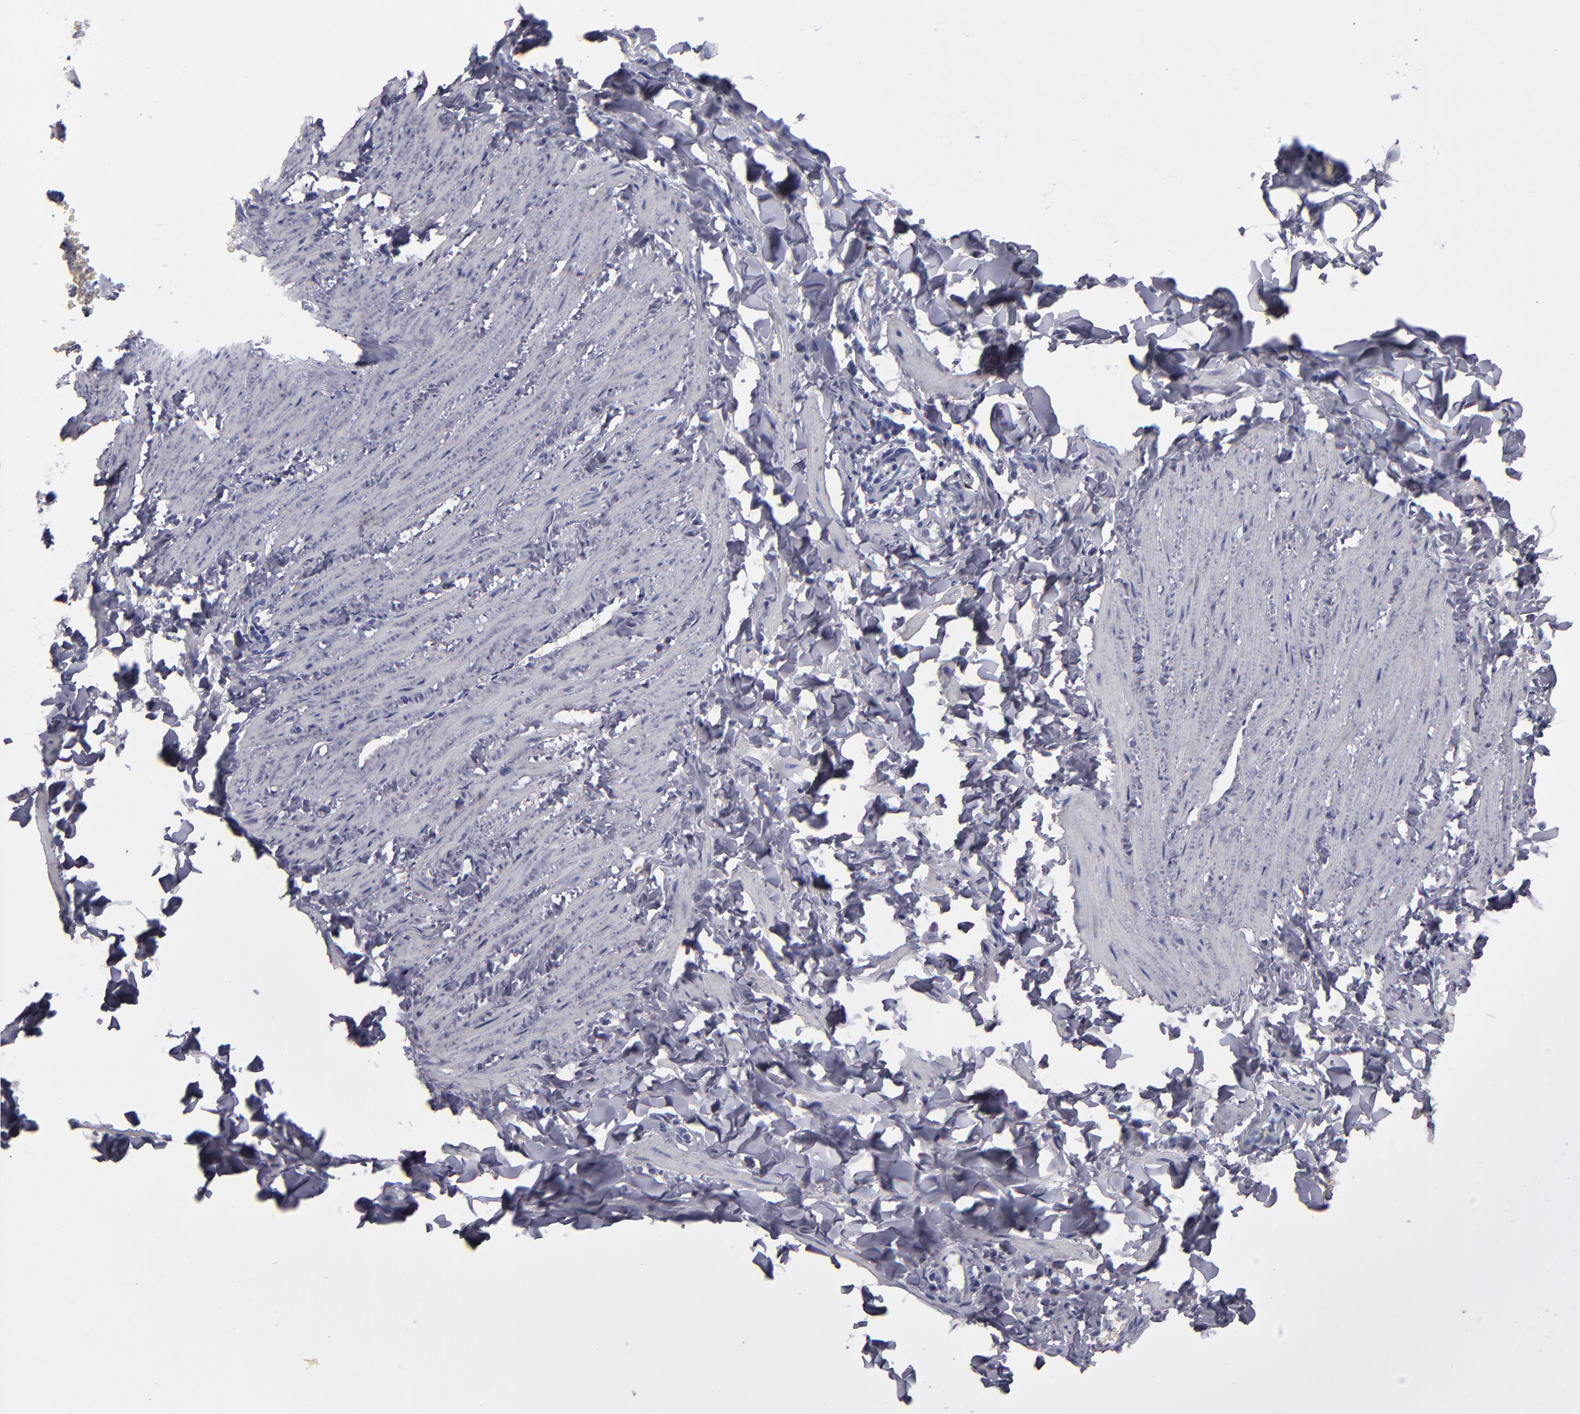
{"staining": {"intensity": "negative", "quantity": "none", "location": "none"}, "tissue": "adipose tissue", "cell_type": "Adipocytes", "image_type": "normal", "snomed": [{"axis": "morphology", "description": "Normal tissue, NOS"}, {"axis": "topography", "description": "Vascular tissue"}], "caption": "IHC of normal adipose tissue exhibits no positivity in adipocytes. (Brightfield microscopy of DAB immunohistochemistry (IHC) at high magnification).", "gene": "IRF8", "patient": {"sex": "male", "age": 41}}